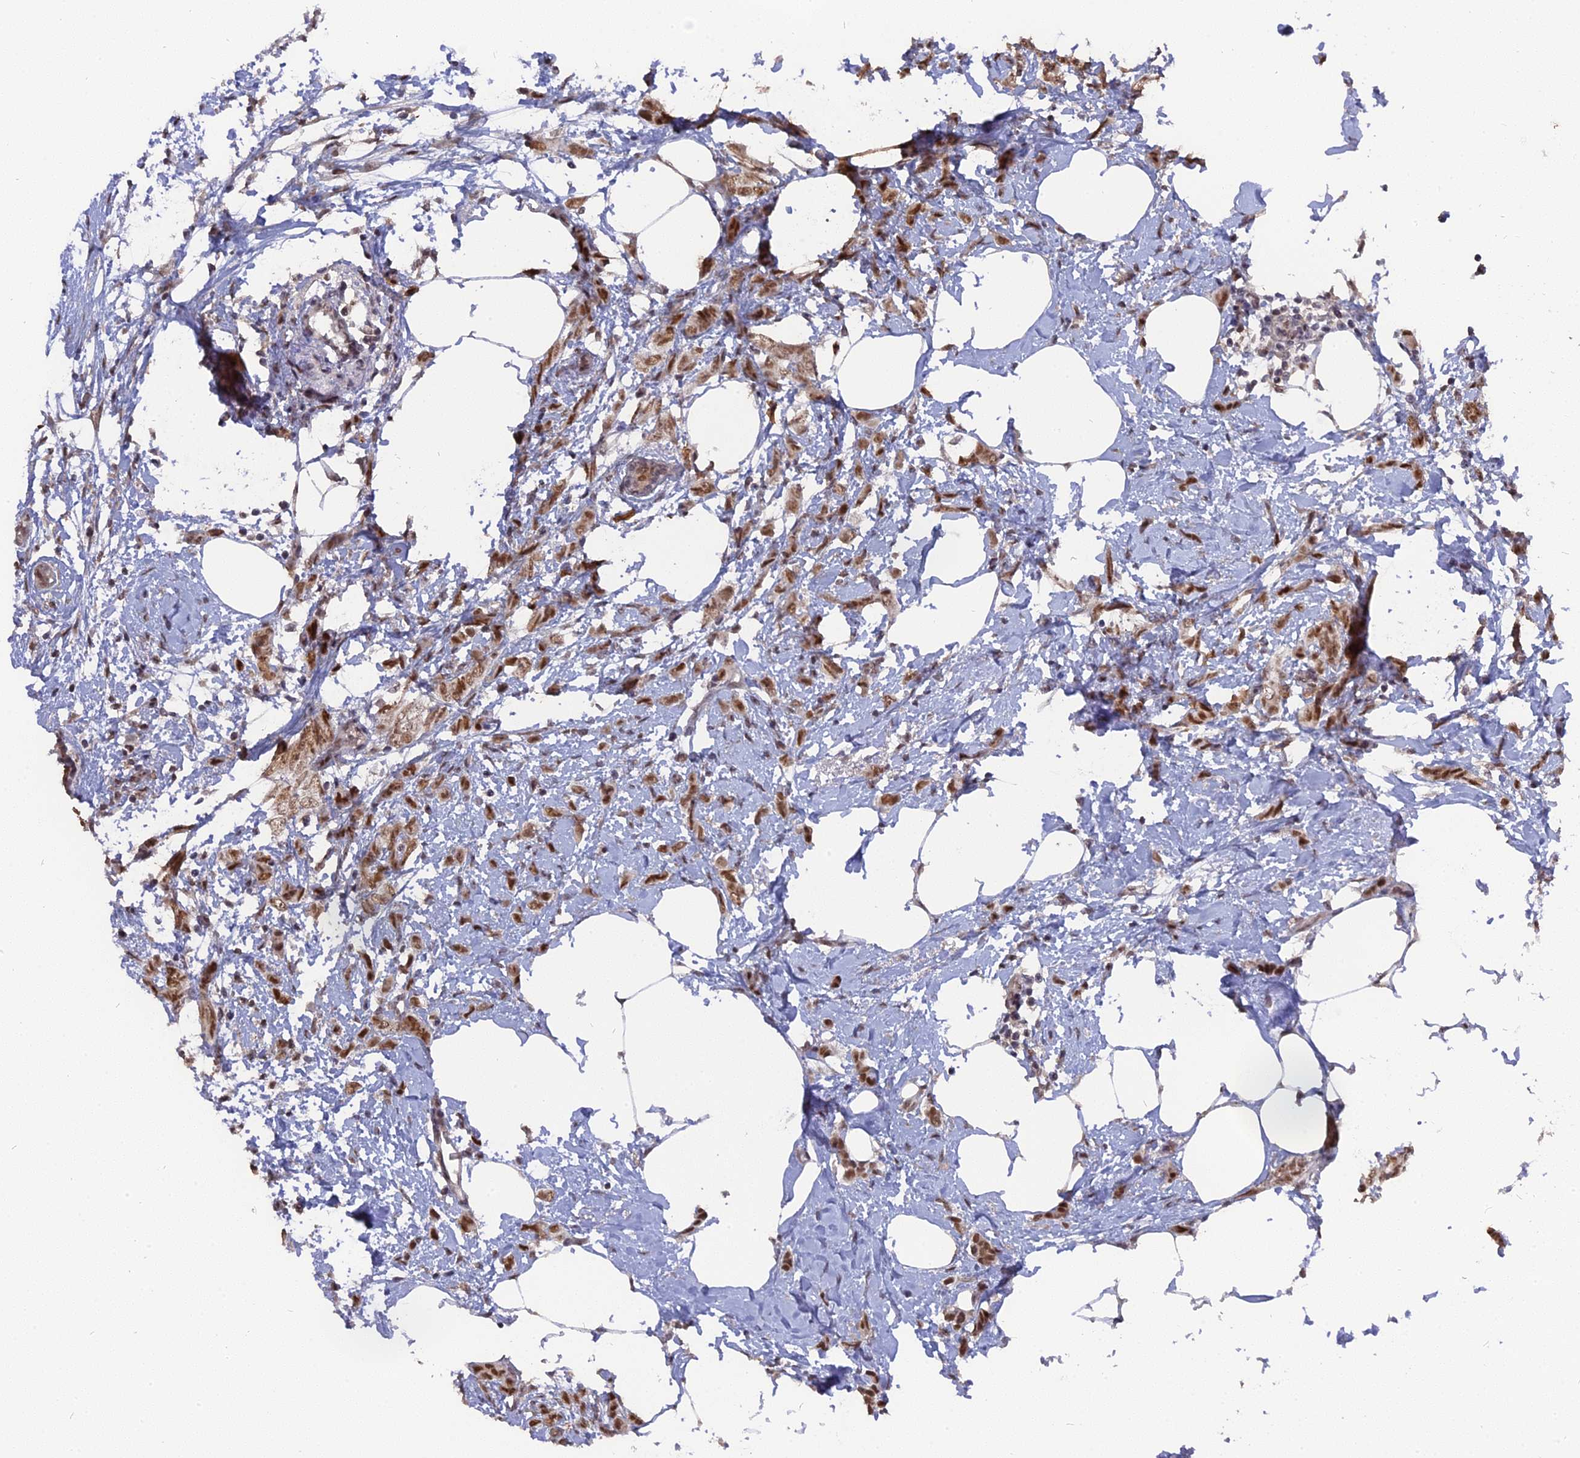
{"staining": {"intensity": "moderate", "quantity": ">75%", "location": "nuclear"}, "tissue": "breast cancer", "cell_type": "Tumor cells", "image_type": "cancer", "snomed": [{"axis": "morphology", "description": "Duct carcinoma"}, {"axis": "topography", "description": "Breast"}], "caption": "This photomicrograph demonstrates immunohistochemistry staining of human breast cancer, with medium moderate nuclear positivity in approximately >75% of tumor cells.", "gene": "NR1H3", "patient": {"sex": "female", "age": 72}}